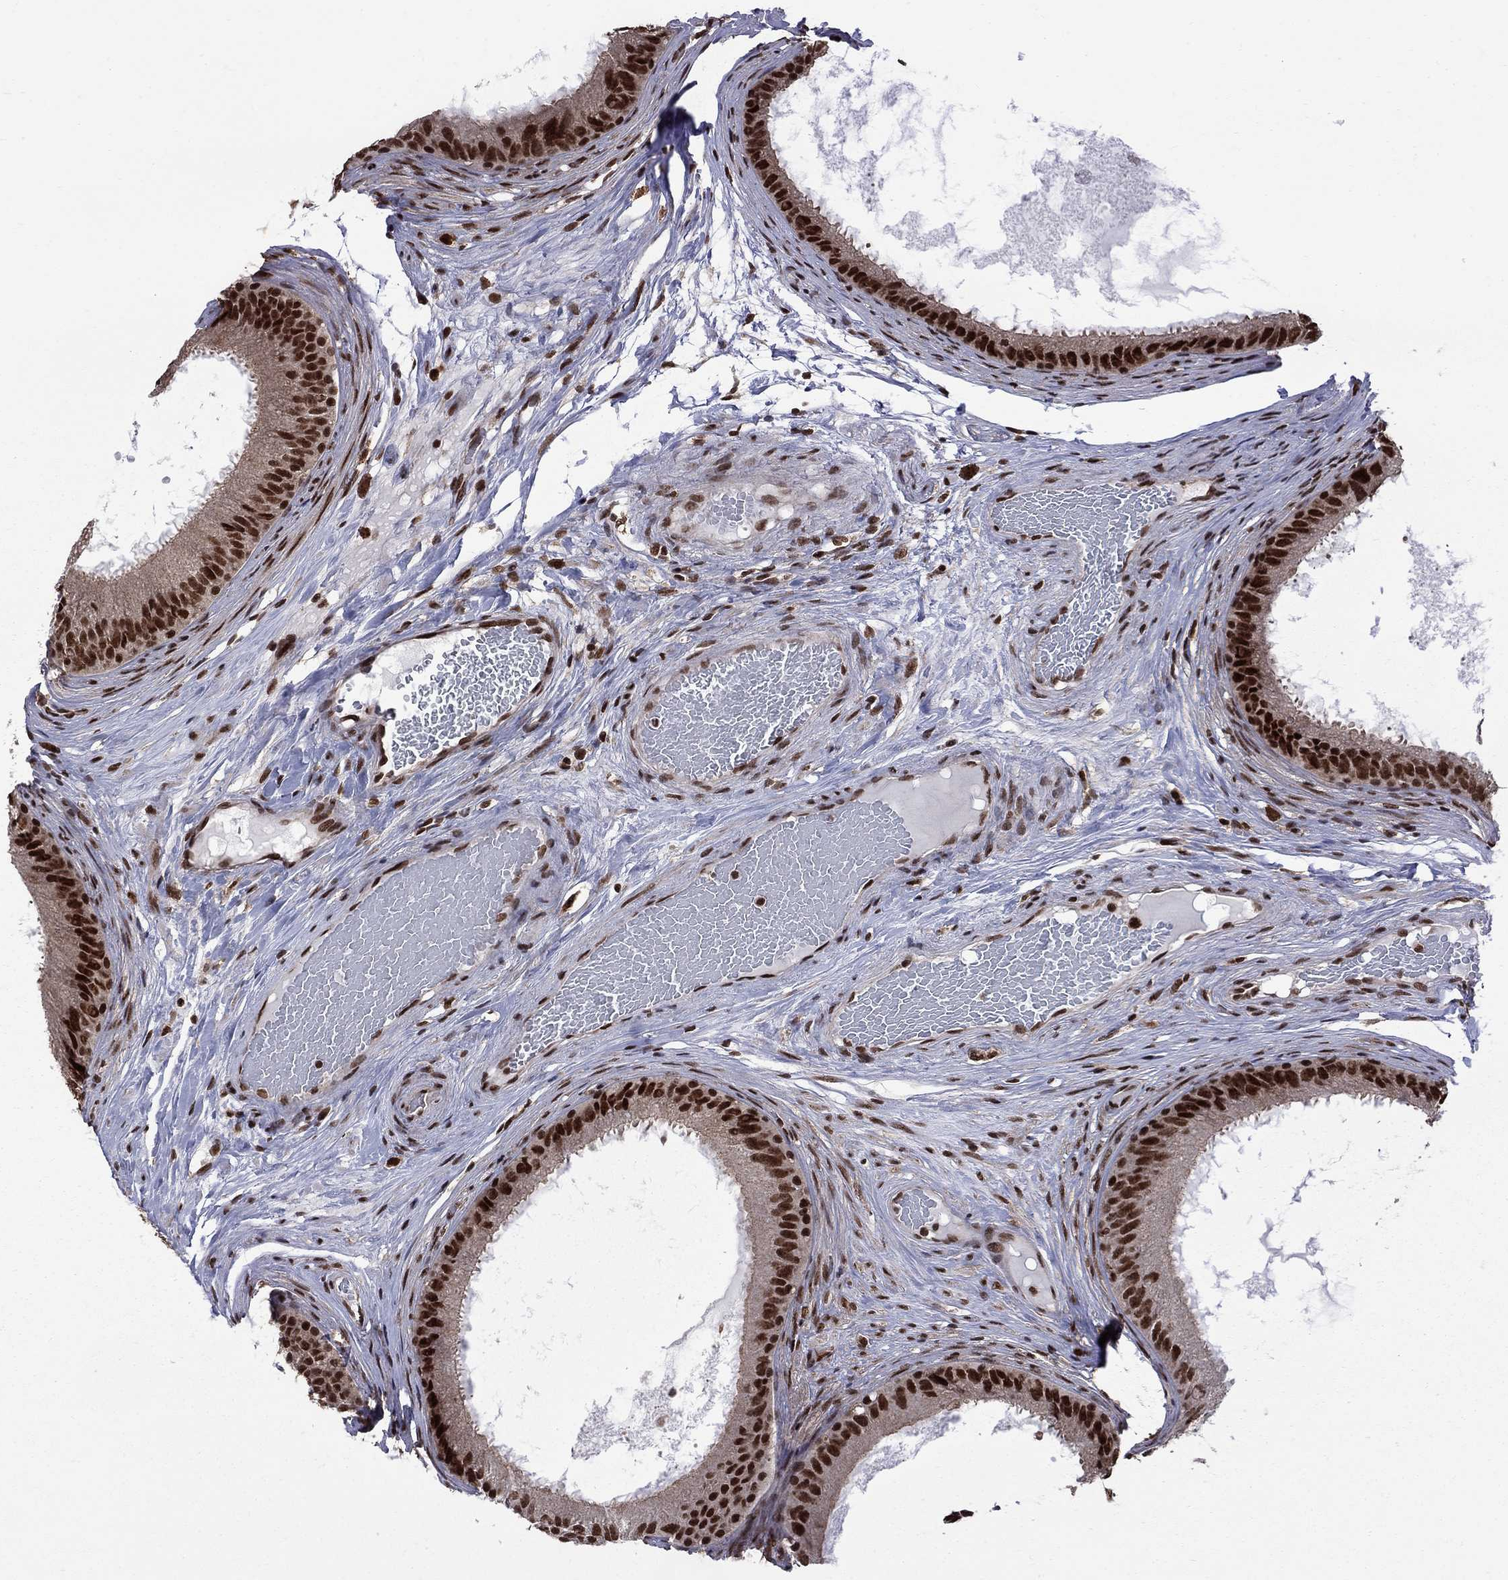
{"staining": {"intensity": "strong", "quantity": ">75%", "location": "nuclear"}, "tissue": "epididymis", "cell_type": "Glandular cells", "image_type": "normal", "snomed": [{"axis": "morphology", "description": "Normal tissue, NOS"}, {"axis": "topography", "description": "Epididymis"}], "caption": "Epididymis stained with DAB IHC reveals high levels of strong nuclear staining in approximately >75% of glandular cells.", "gene": "MED25", "patient": {"sex": "male", "age": 59}}